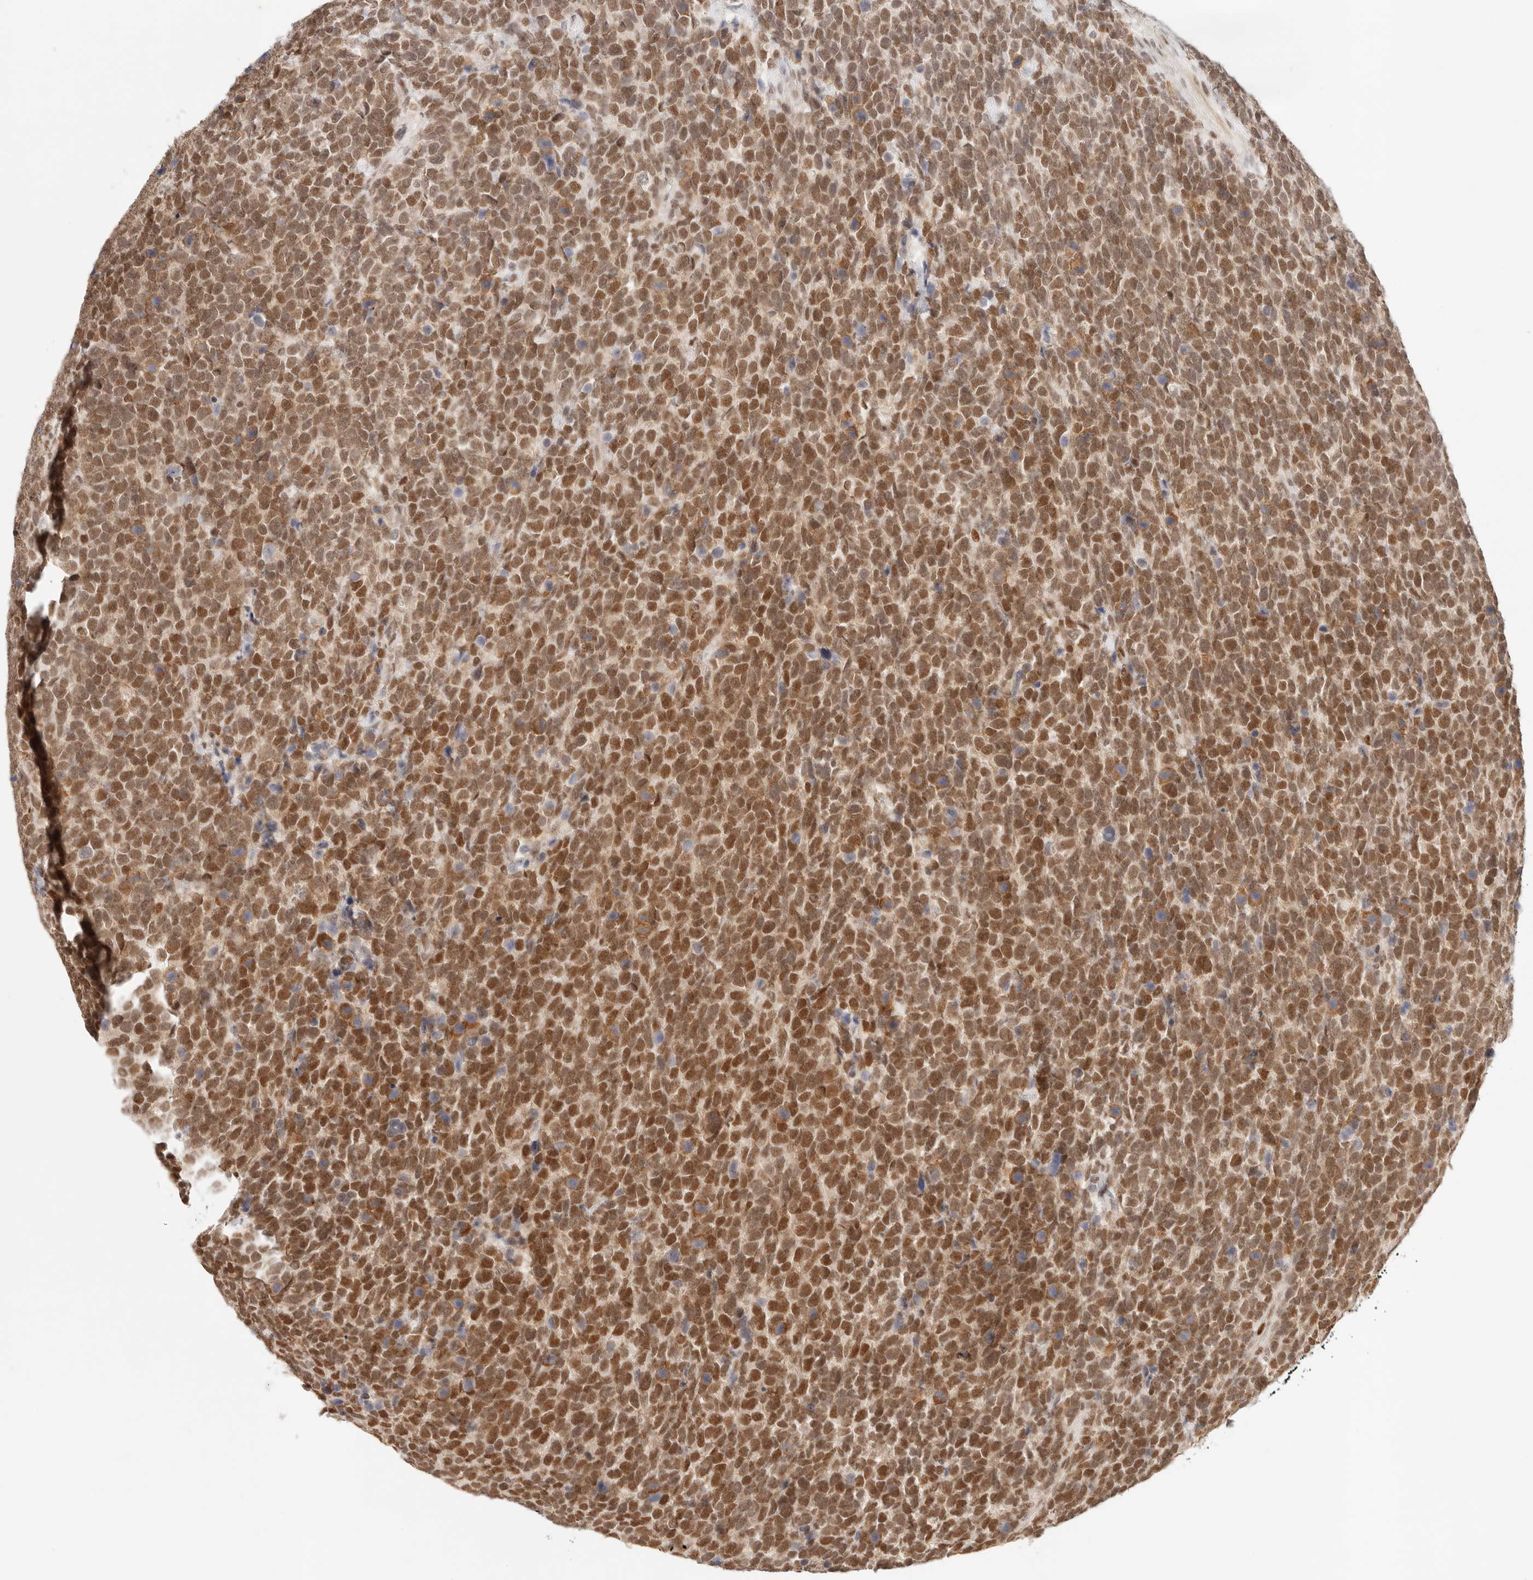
{"staining": {"intensity": "strong", "quantity": ">75%", "location": "nuclear"}, "tissue": "urothelial cancer", "cell_type": "Tumor cells", "image_type": "cancer", "snomed": [{"axis": "morphology", "description": "Urothelial carcinoma, High grade"}, {"axis": "topography", "description": "Urinary bladder"}], "caption": "Strong nuclear expression is appreciated in about >75% of tumor cells in high-grade urothelial carcinoma.", "gene": "HOXC5", "patient": {"sex": "female", "age": 80}}